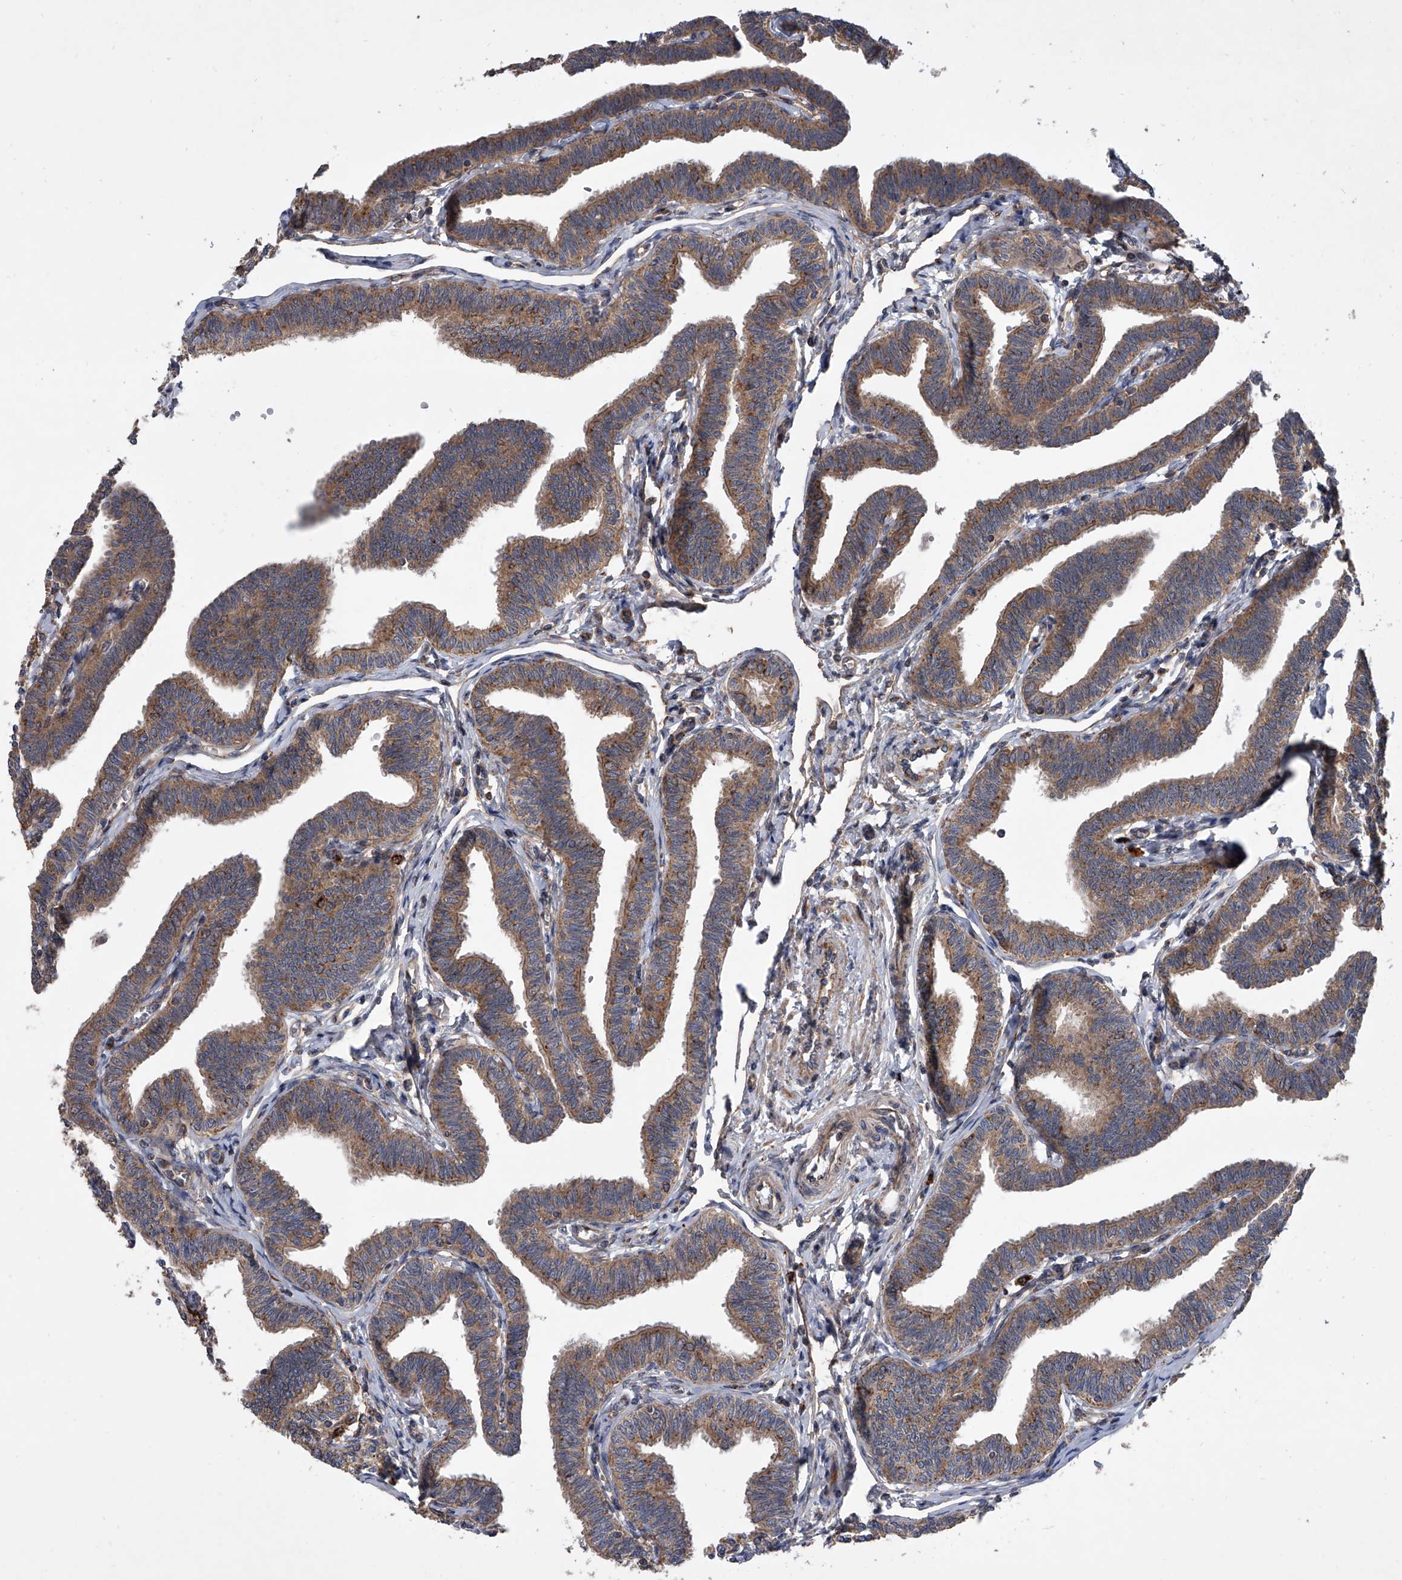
{"staining": {"intensity": "moderate", "quantity": ">75%", "location": "cytoplasmic/membranous"}, "tissue": "fallopian tube", "cell_type": "Glandular cells", "image_type": "normal", "snomed": [{"axis": "morphology", "description": "Normal tissue, NOS"}, {"axis": "topography", "description": "Fallopian tube"}, {"axis": "topography", "description": "Ovary"}], "caption": "This micrograph reveals benign fallopian tube stained with immunohistochemistry (IHC) to label a protein in brown. The cytoplasmic/membranous of glandular cells show moderate positivity for the protein. Nuclei are counter-stained blue.", "gene": "USP47", "patient": {"sex": "female", "age": 23}}